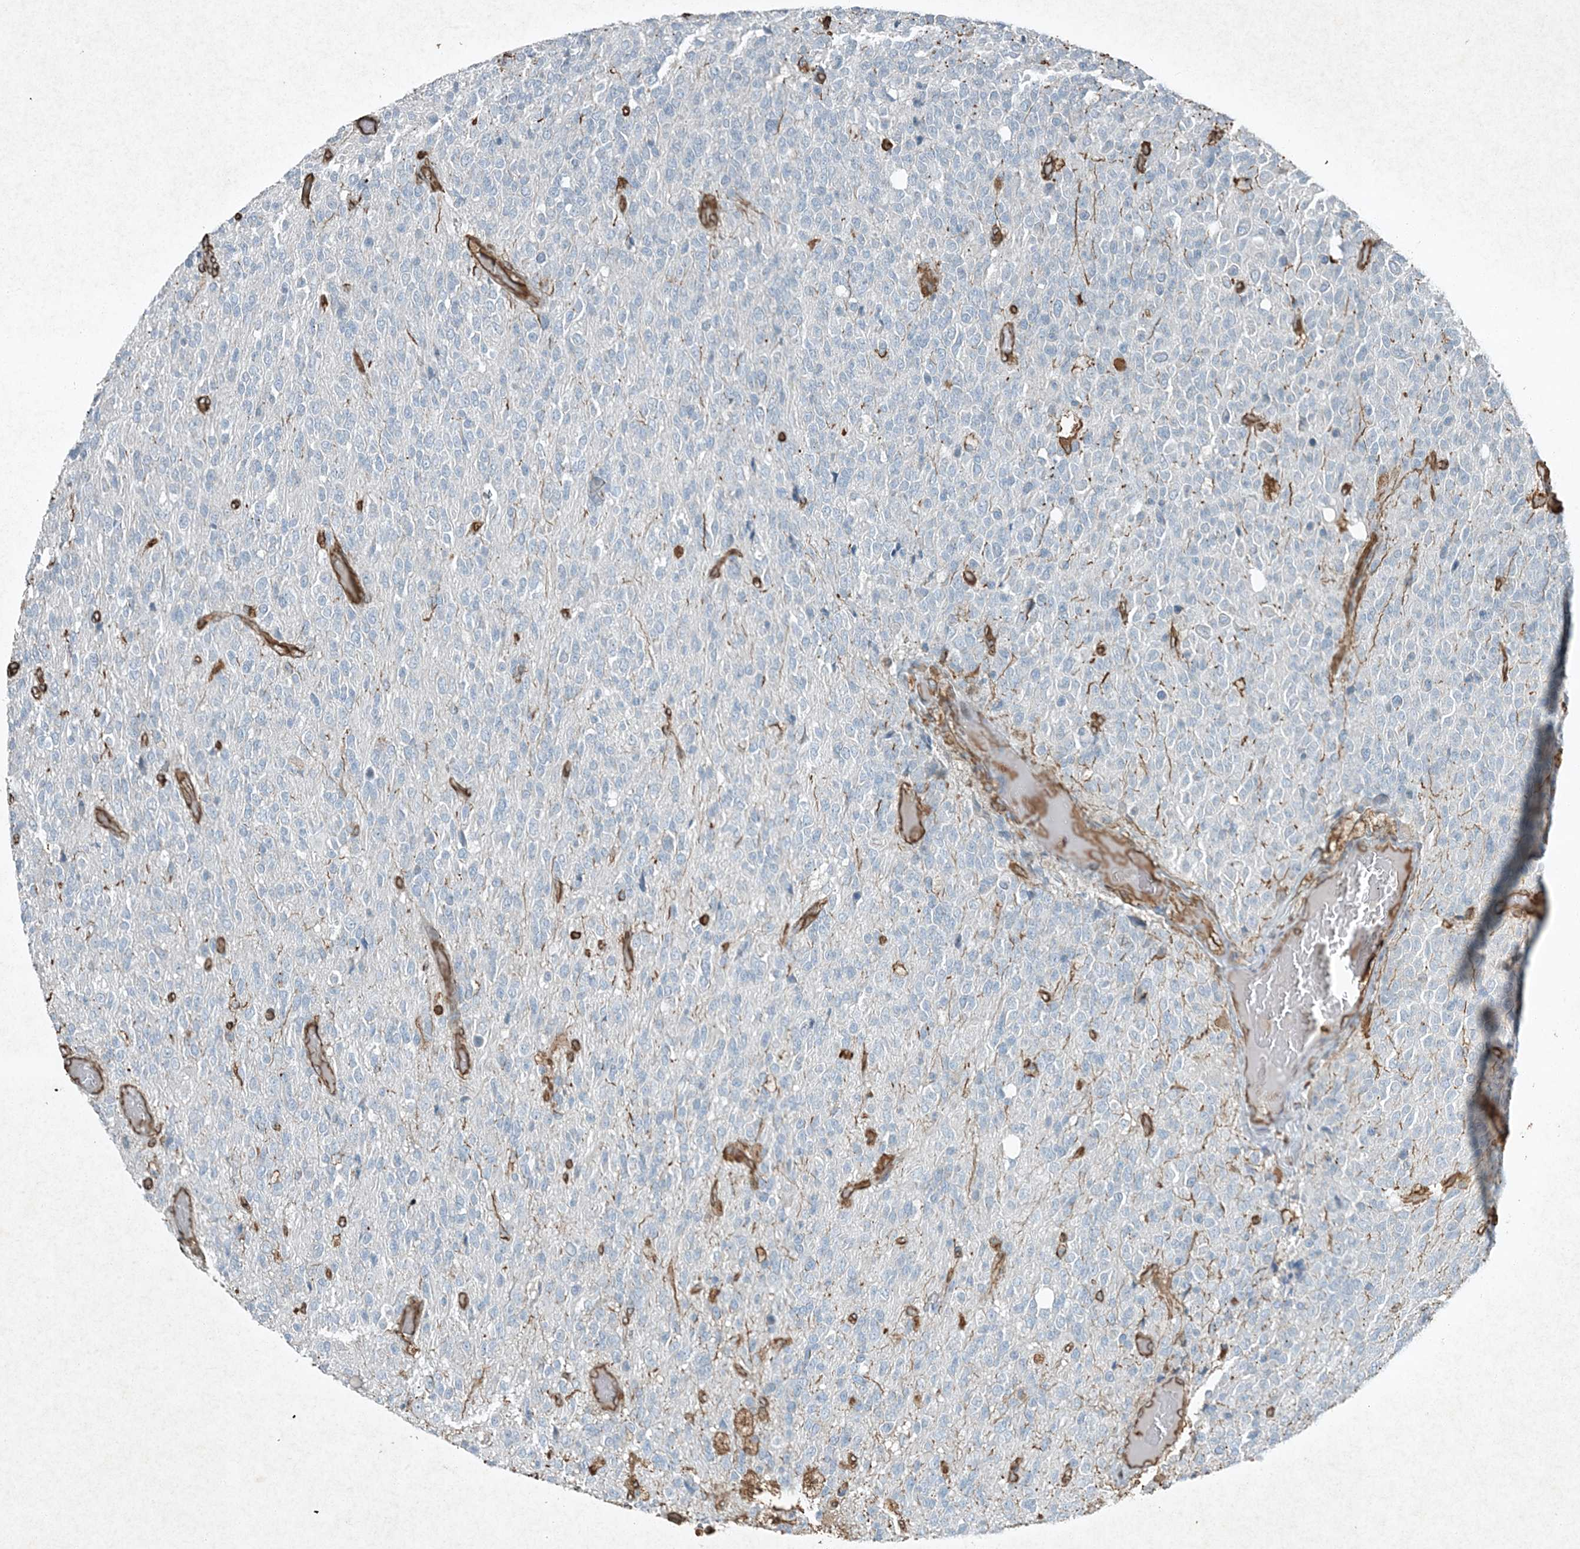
{"staining": {"intensity": "negative", "quantity": "none", "location": "none"}, "tissue": "glioma", "cell_type": "Tumor cells", "image_type": "cancer", "snomed": [{"axis": "morphology", "description": "Glioma, malignant, High grade"}, {"axis": "topography", "description": "pancreas cauda"}], "caption": "The micrograph reveals no significant expression in tumor cells of glioma. The staining is performed using DAB brown chromogen with nuclei counter-stained in using hematoxylin.", "gene": "RYK", "patient": {"sex": "male", "age": 60}}